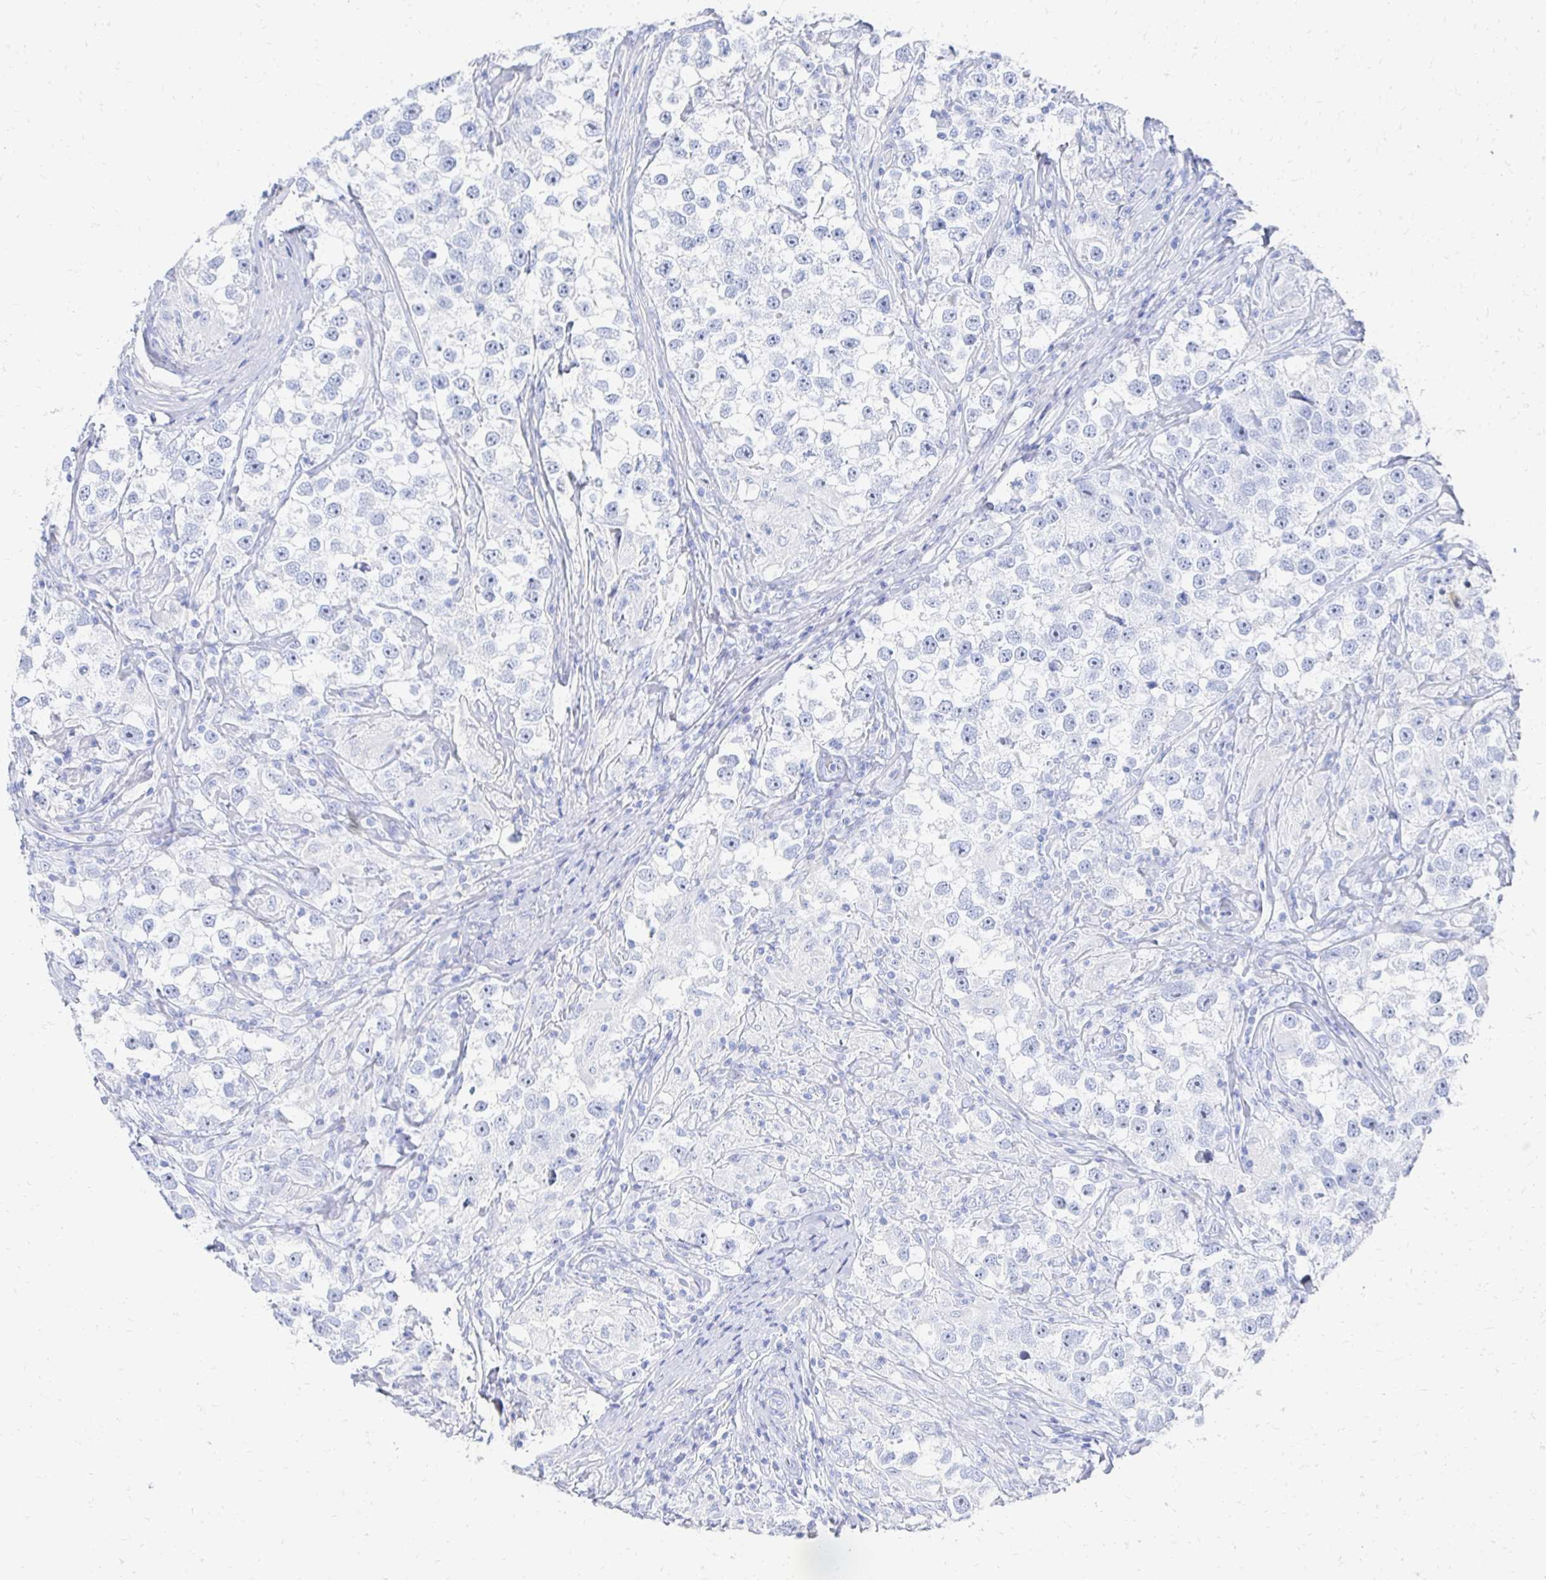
{"staining": {"intensity": "negative", "quantity": "none", "location": "none"}, "tissue": "testis cancer", "cell_type": "Tumor cells", "image_type": "cancer", "snomed": [{"axis": "morphology", "description": "Seminoma, NOS"}, {"axis": "topography", "description": "Testis"}], "caption": "Testis seminoma was stained to show a protein in brown. There is no significant expression in tumor cells.", "gene": "CST6", "patient": {"sex": "male", "age": 46}}